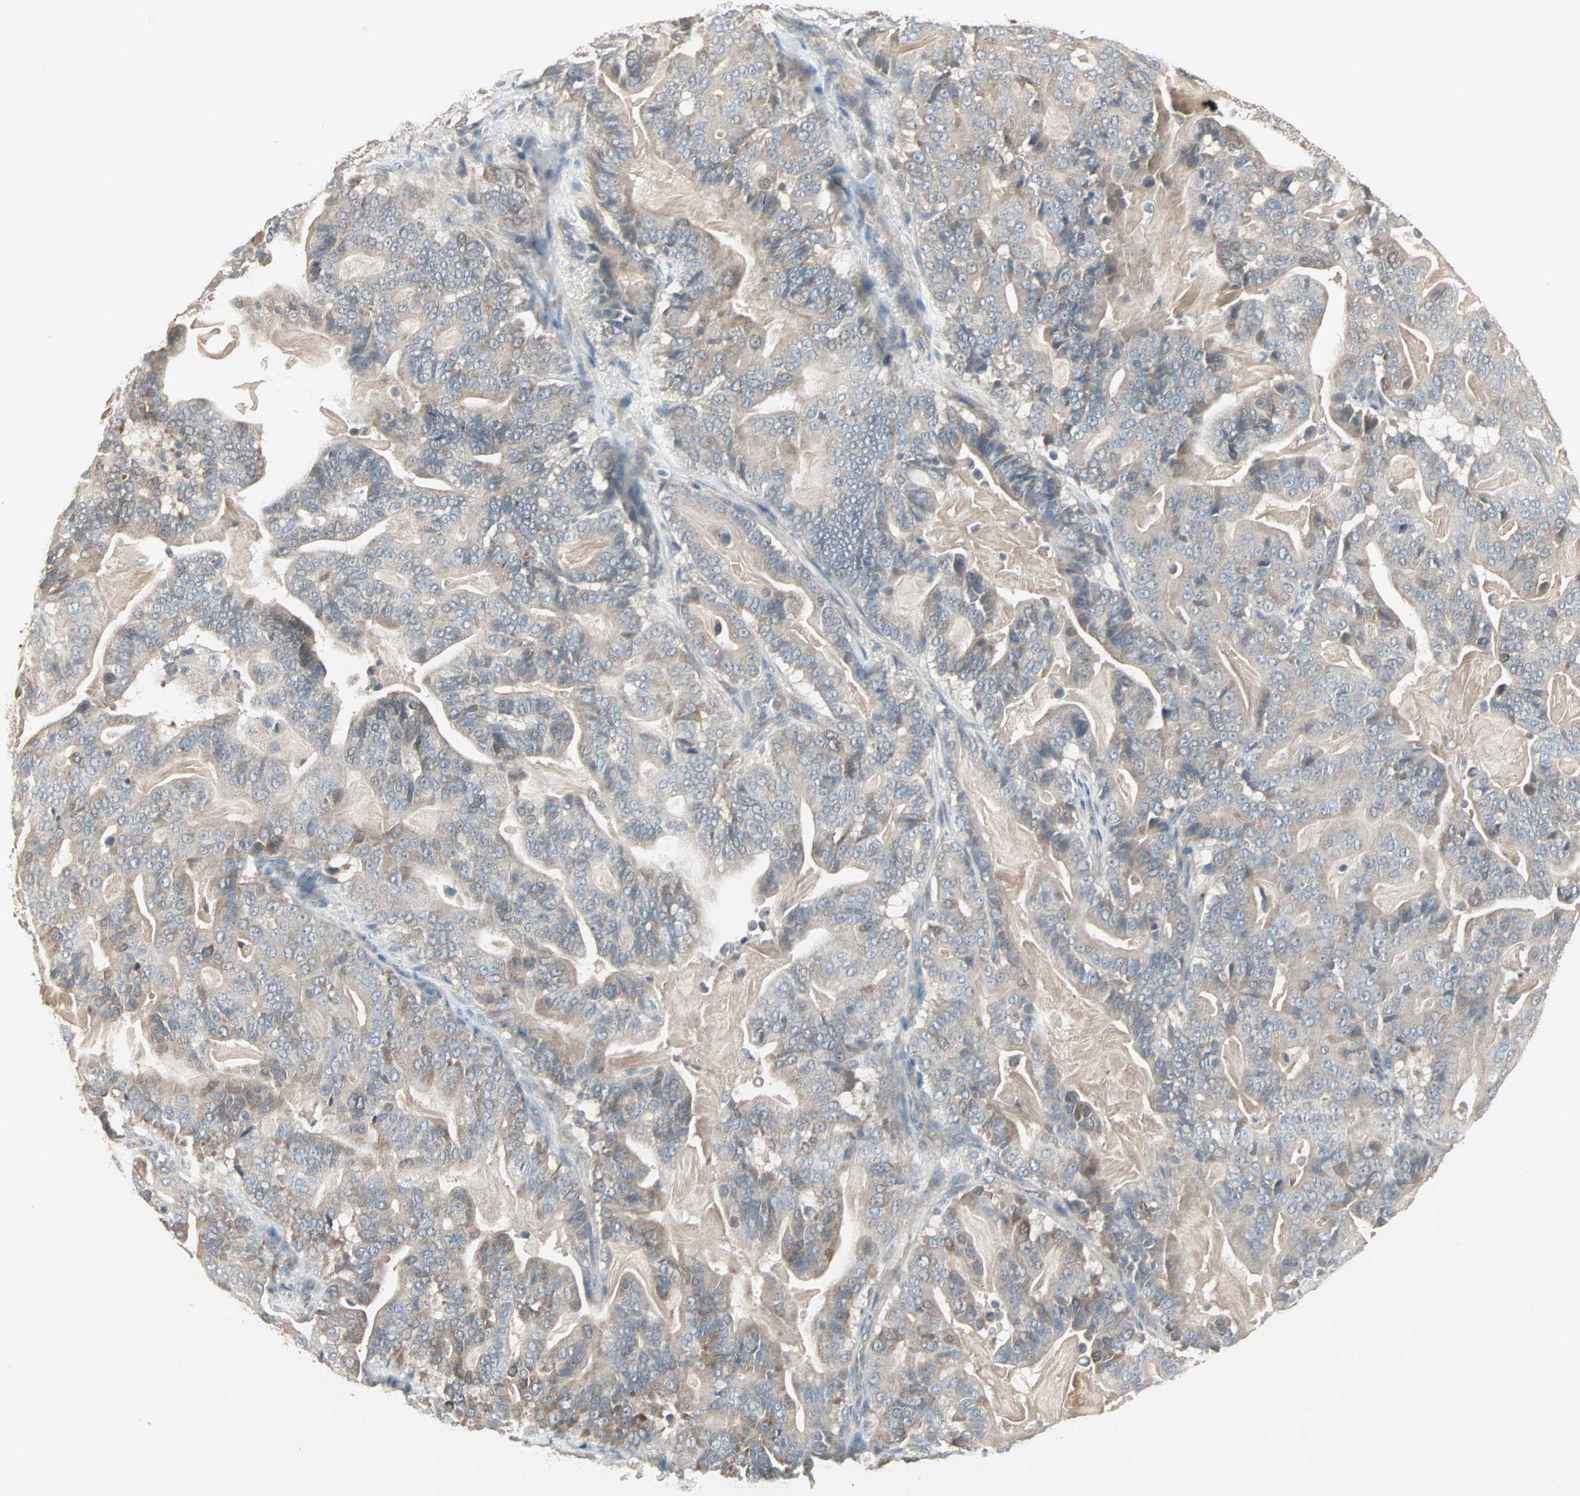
{"staining": {"intensity": "weak", "quantity": "25%-75%", "location": "cytoplasmic/membranous"}, "tissue": "pancreatic cancer", "cell_type": "Tumor cells", "image_type": "cancer", "snomed": [{"axis": "morphology", "description": "Adenocarcinoma, NOS"}, {"axis": "topography", "description": "Pancreas"}], "caption": "Pancreatic cancer stained with immunohistochemistry (IHC) shows weak cytoplasmic/membranous staining in about 25%-75% of tumor cells.", "gene": "JMJD7-PLA2G4B", "patient": {"sex": "male", "age": 63}}